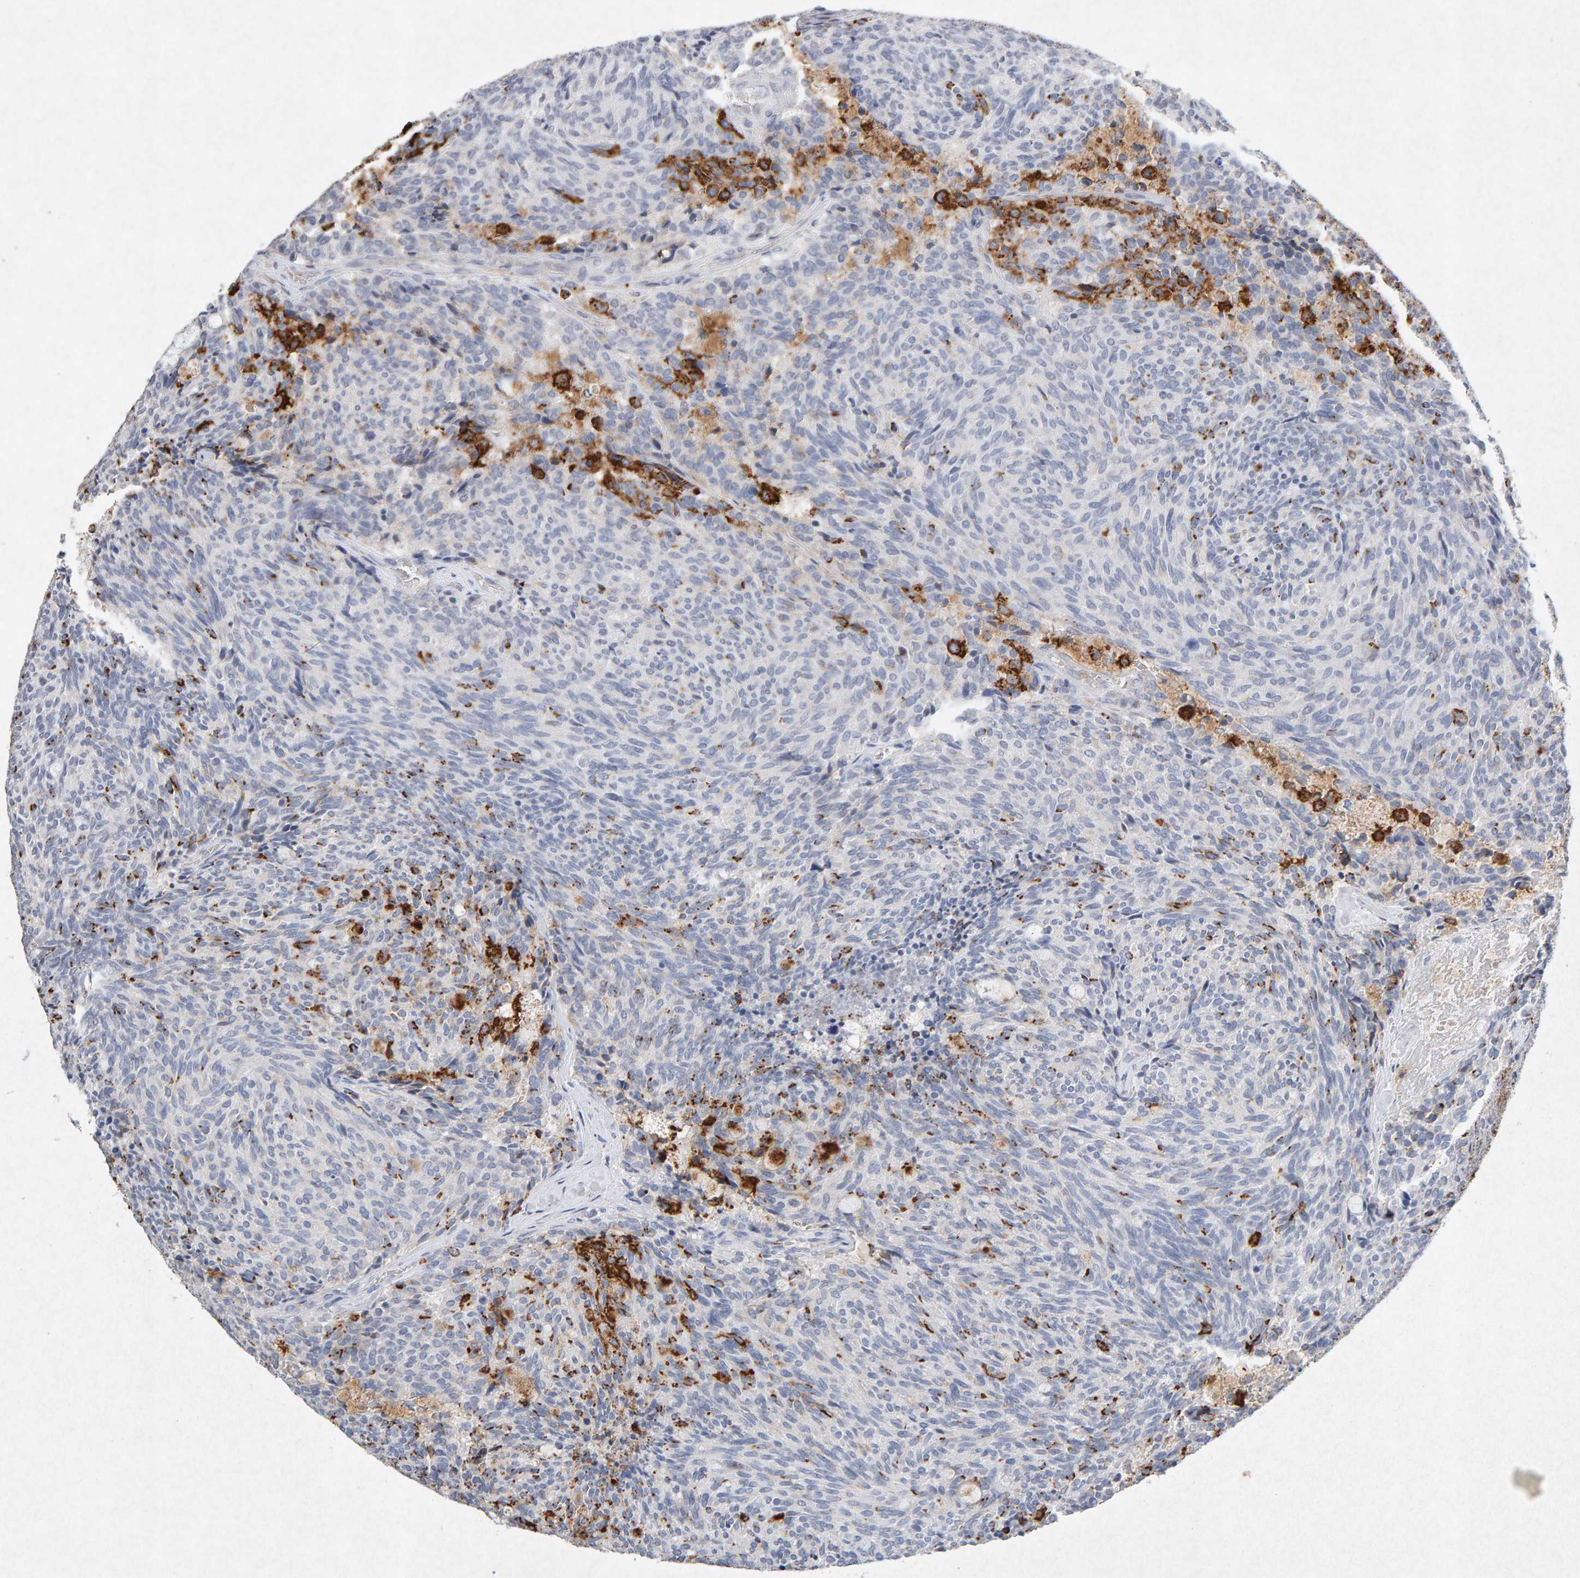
{"staining": {"intensity": "moderate", "quantity": "<25%", "location": "cytoplasmic/membranous"}, "tissue": "carcinoid", "cell_type": "Tumor cells", "image_type": "cancer", "snomed": [{"axis": "morphology", "description": "Carcinoid, malignant, NOS"}, {"axis": "topography", "description": "Pancreas"}], "caption": "Tumor cells reveal moderate cytoplasmic/membranous expression in approximately <25% of cells in carcinoid.", "gene": "PTPRM", "patient": {"sex": "female", "age": 54}}